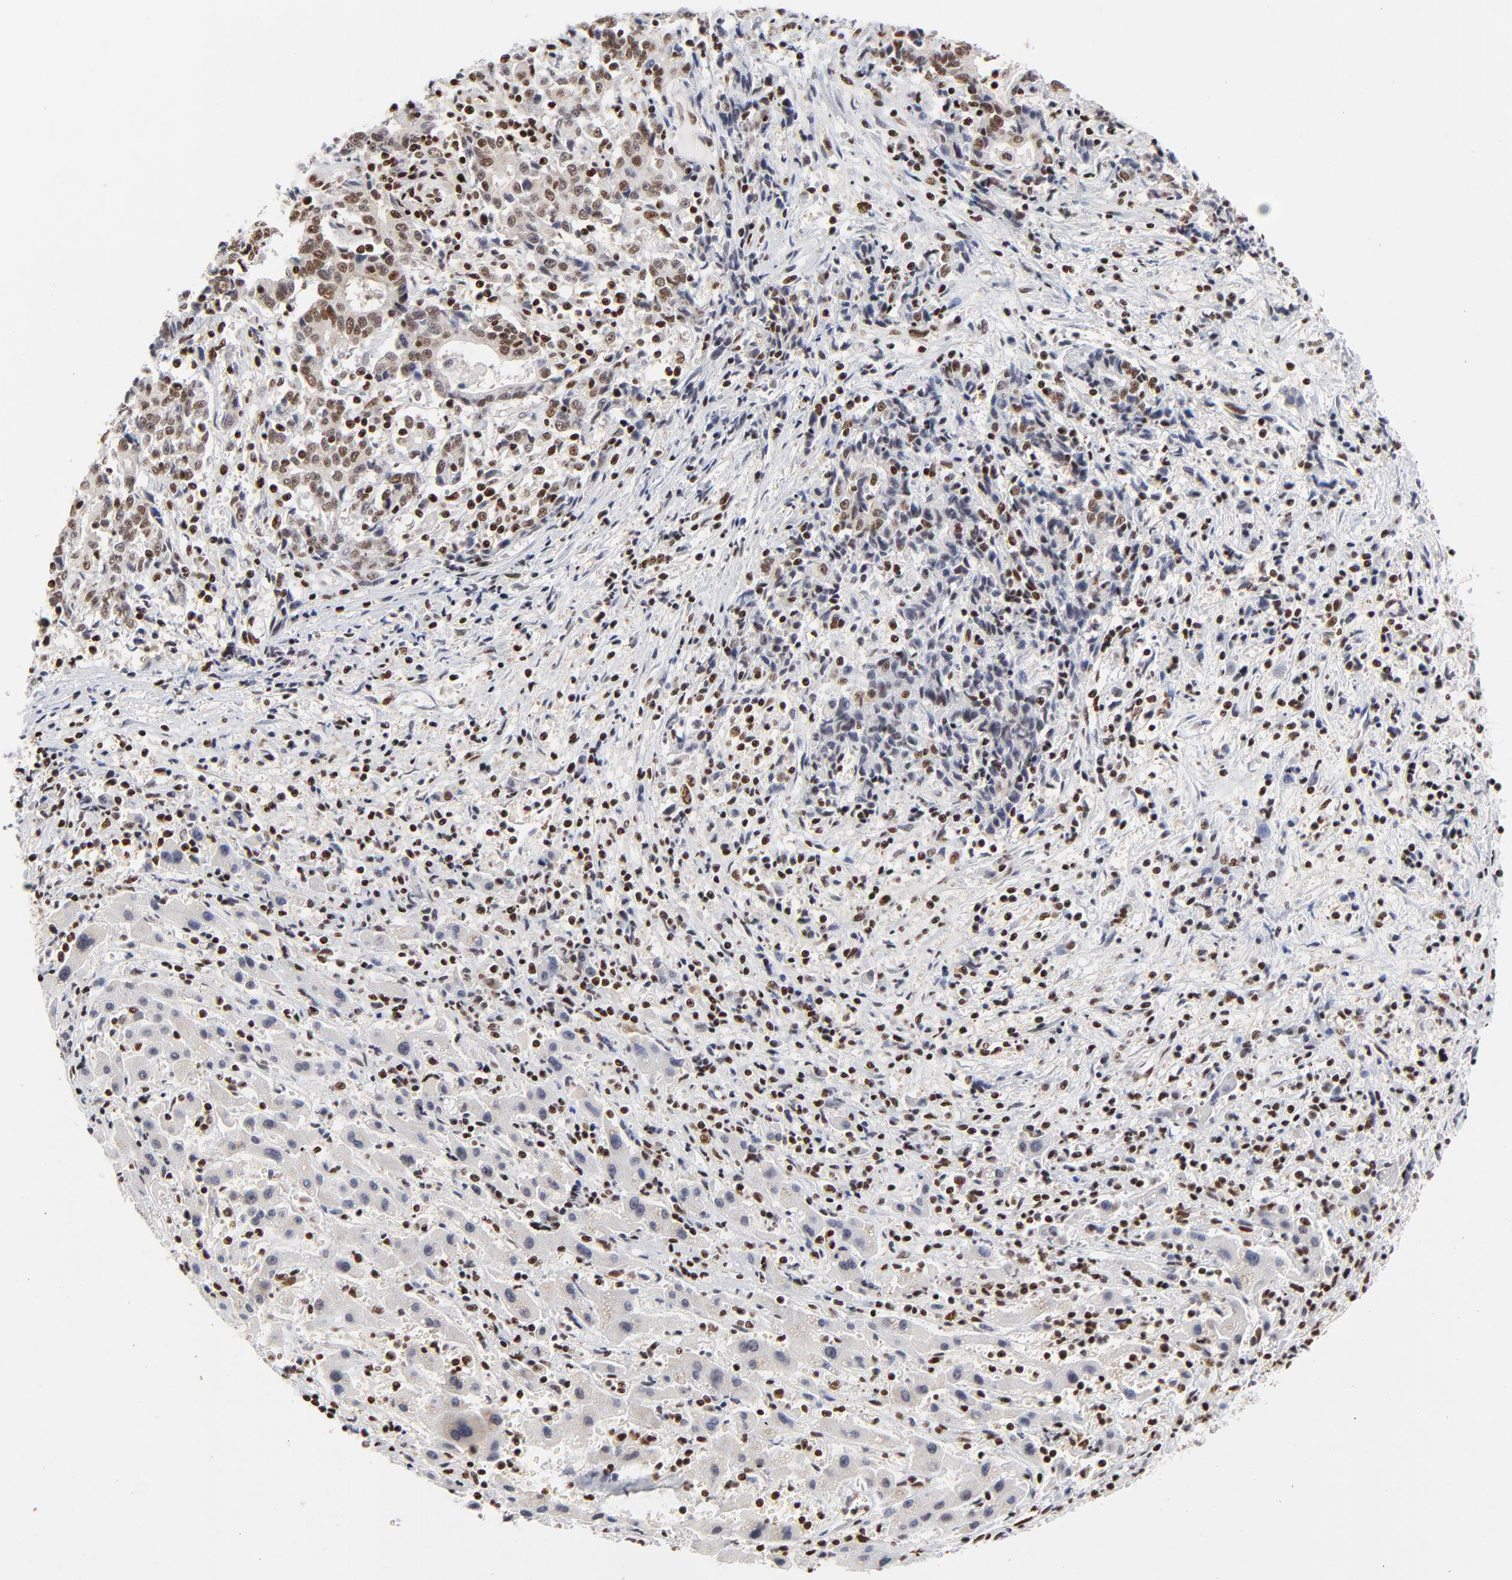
{"staining": {"intensity": "strong", "quantity": ">75%", "location": "nuclear"}, "tissue": "liver cancer", "cell_type": "Tumor cells", "image_type": "cancer", "snomed": [{"axis": "morphology", "description": "Cholangiocarcinoma"}, {"axis": "topography", "description": "Liver"}], "caption": "This is a histology image of IHC staining of cholangiocarcinoma (liver), which shows strong expression in the nuclear of tumor cells.", "gene": "CREB1", "patient": {"sex": "male", "age": 57}}